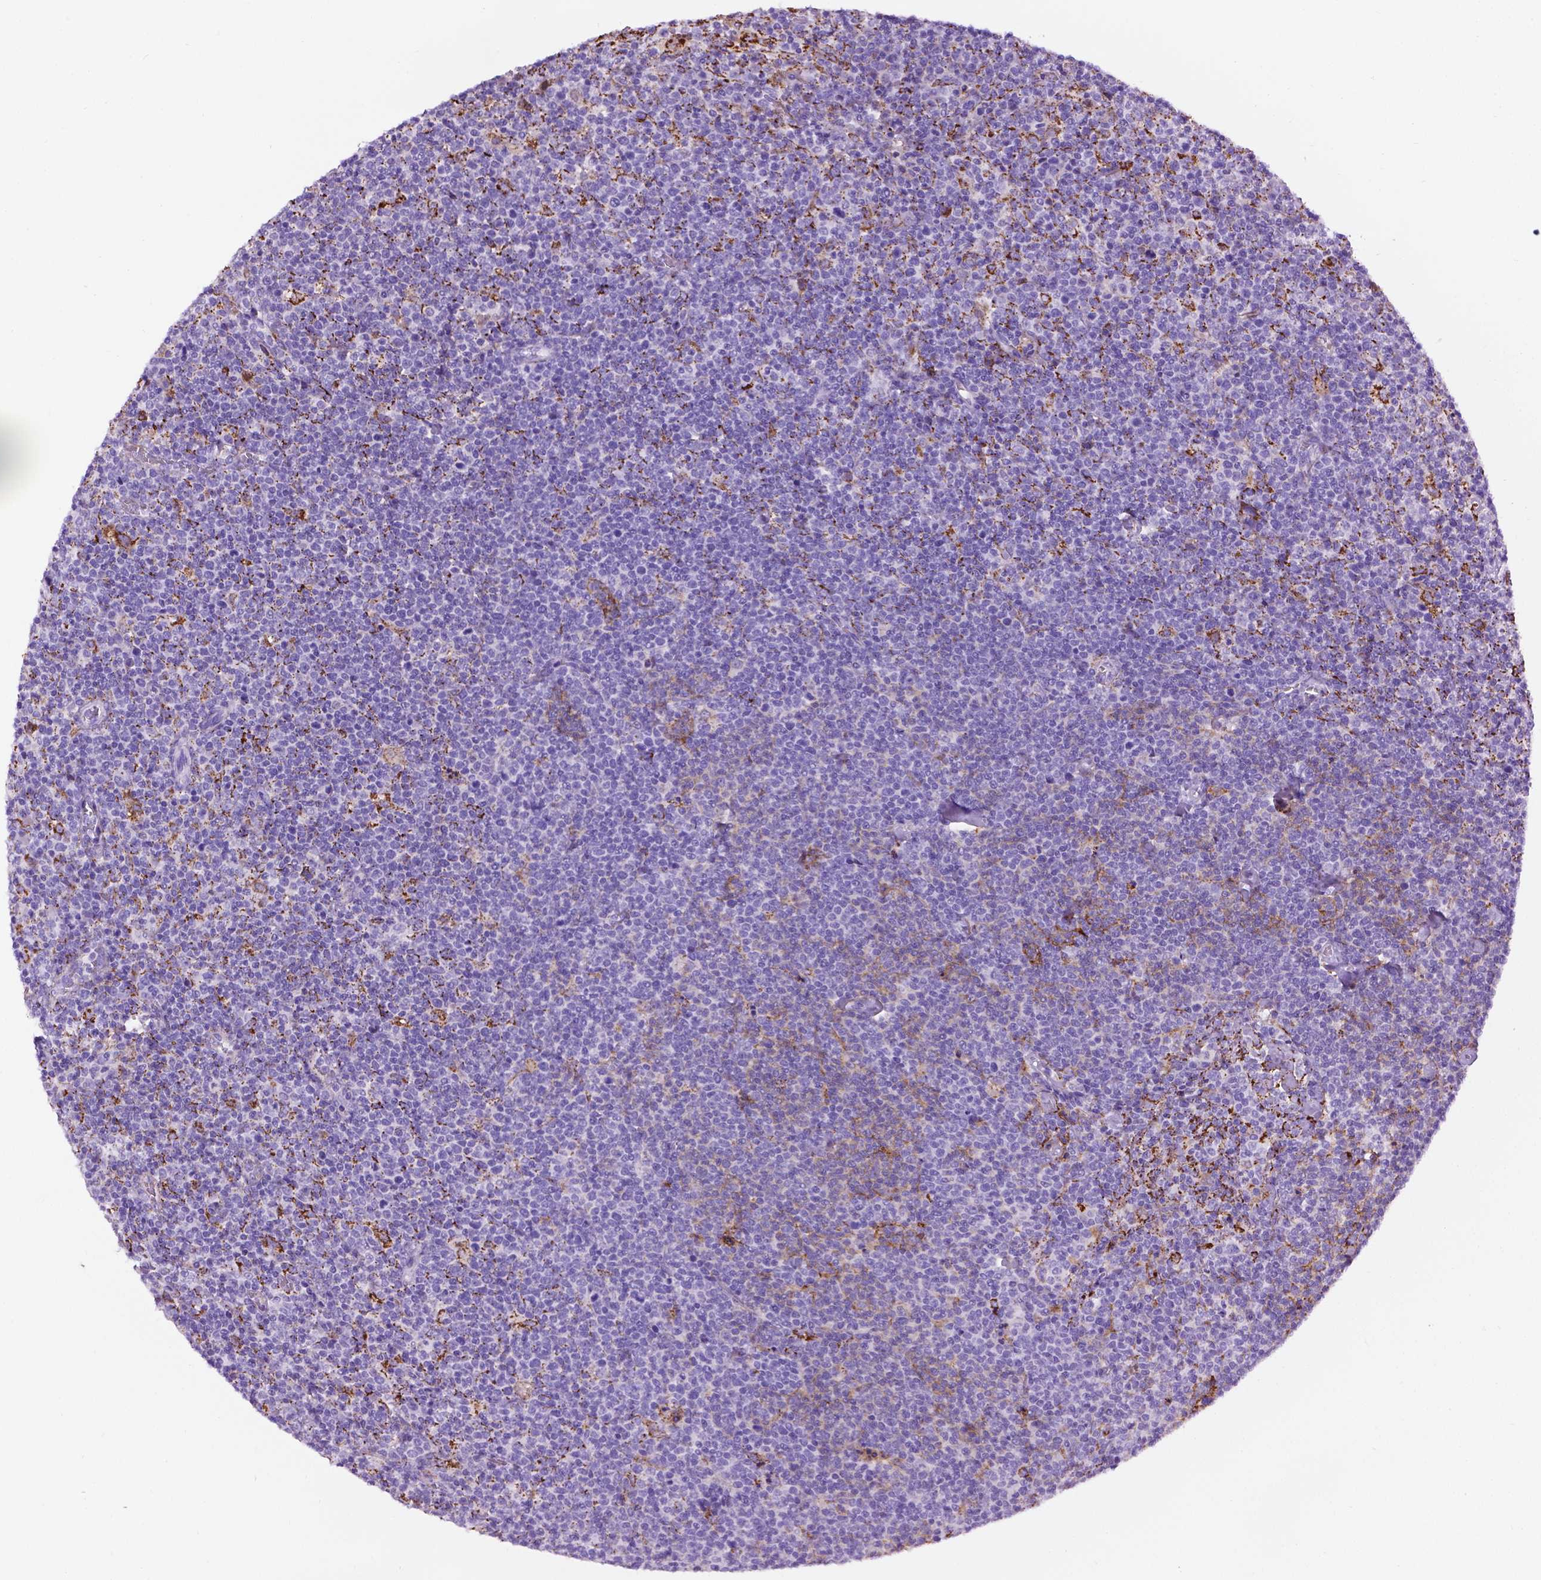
{"staining": {"intensity": "negative", "quantity": "none", "location": "none"}, "tissue": "lymphoma", "cell_type": "Tumor cells", "image_type": "cancer", "snomed": [{"axis": "morphology", "description": "Malignant lymphoma, non-Hodgkin's type, High grade"}, {"axis": "topography", "description": "Lymph node"}], "caption": "Immunohistochemistry of lymphoma displays no expression in tumor cells.", "gene": "TMEM132E", "patient": {"sex": "male", "age": 61}}